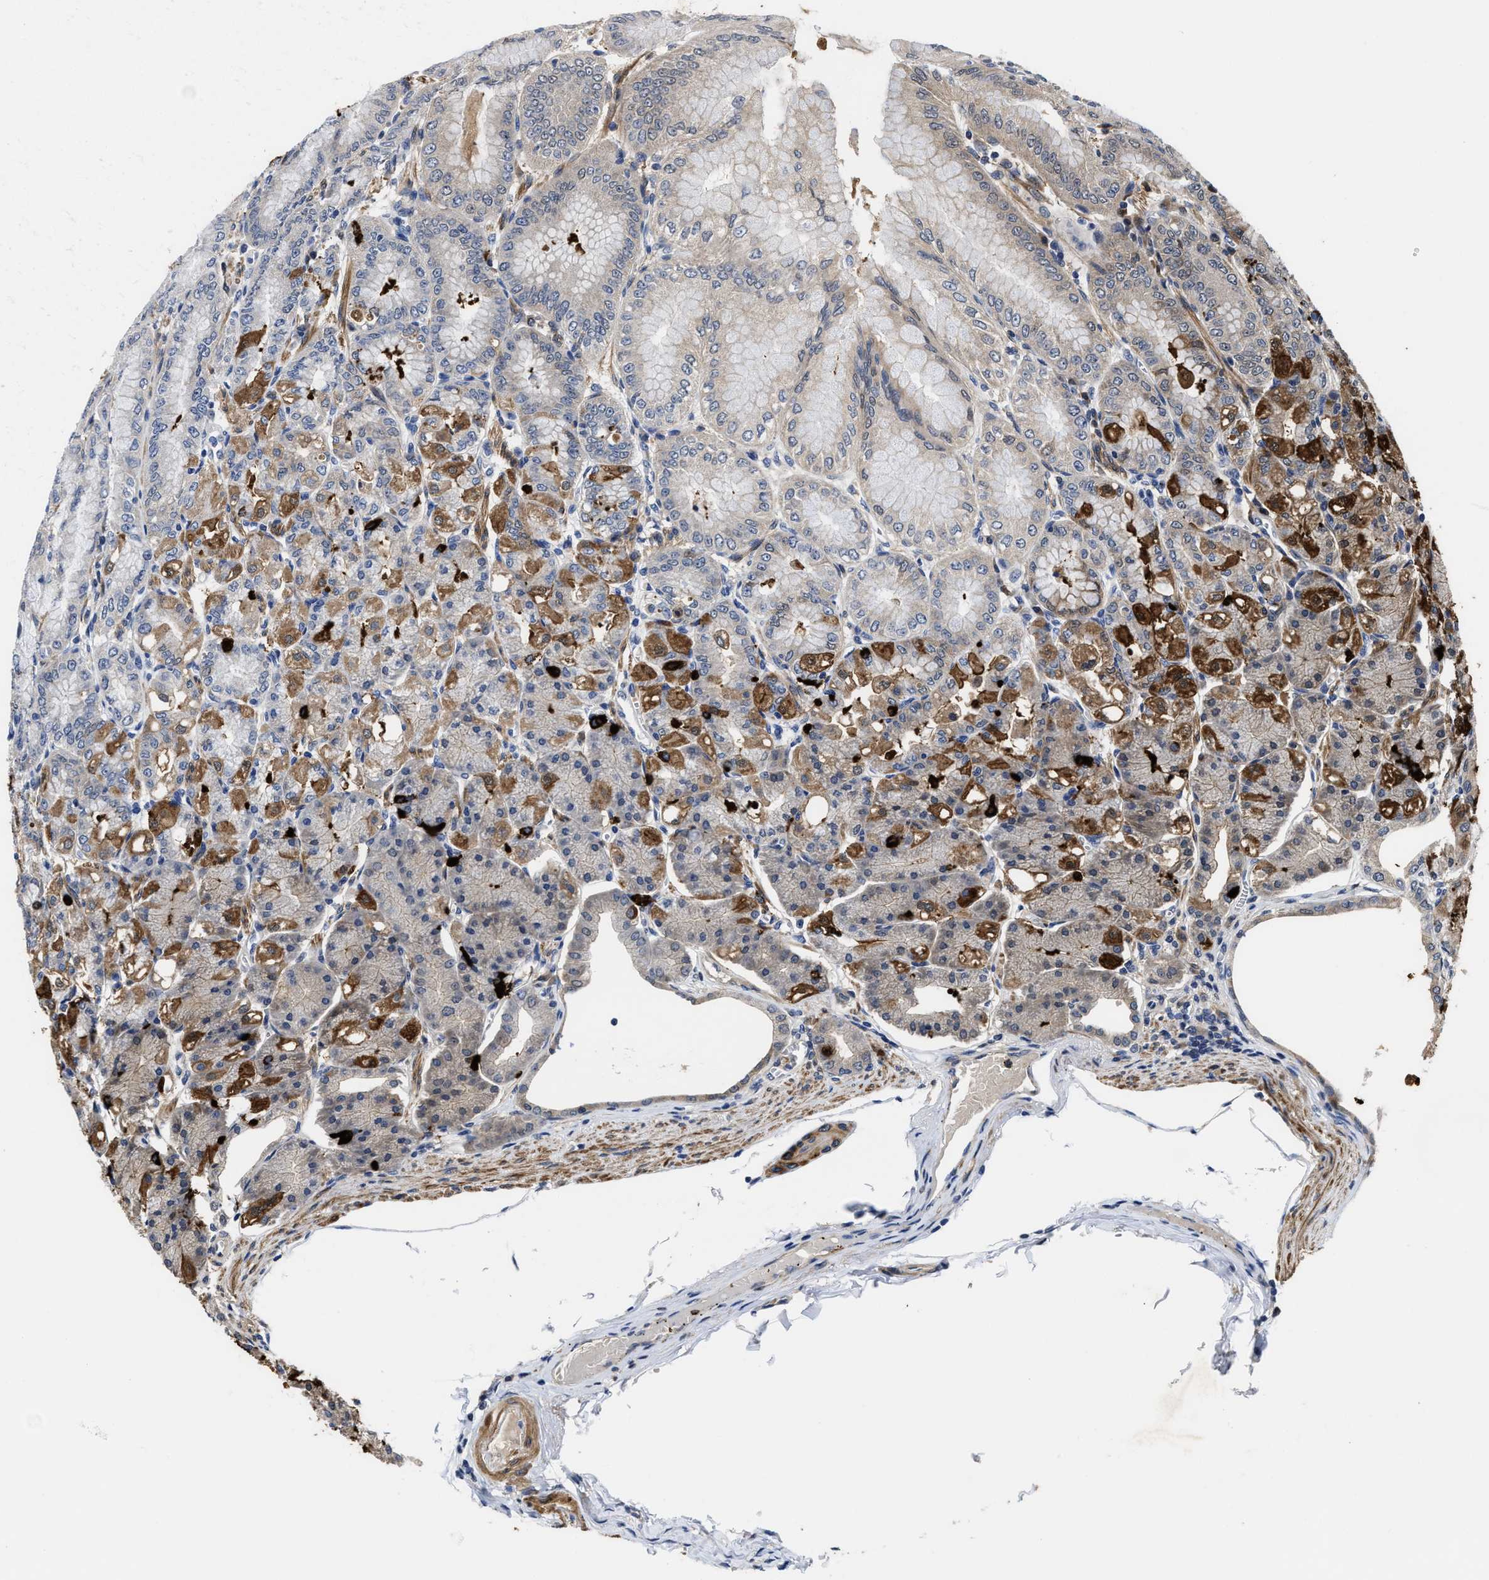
{"staining": {"intensity": "strong", "quantity": "25%-75%", "location": "cytoplasmic/membranous,nuclear"}, "tissue": "stomach", "cell_type": "Glandular cells", "image_type": "normal", "snomed": [{"axis": "morphology", "description": "Normal tissue, NOS"}, {"axis": "topography", "description": "Stomach, lower"}], "caption": "Glandular cells display high levels of strong cytoplasmic/membranous,nuclear expression in about 25%-75% of cells in normal human stomach. The staining is performed using DAB brown chromogen to label protein expression. The nuclei are counter-stained blue using hematoxylin.", "gene": "KIF12", "patient": {"sex": "male", "age": 71}}